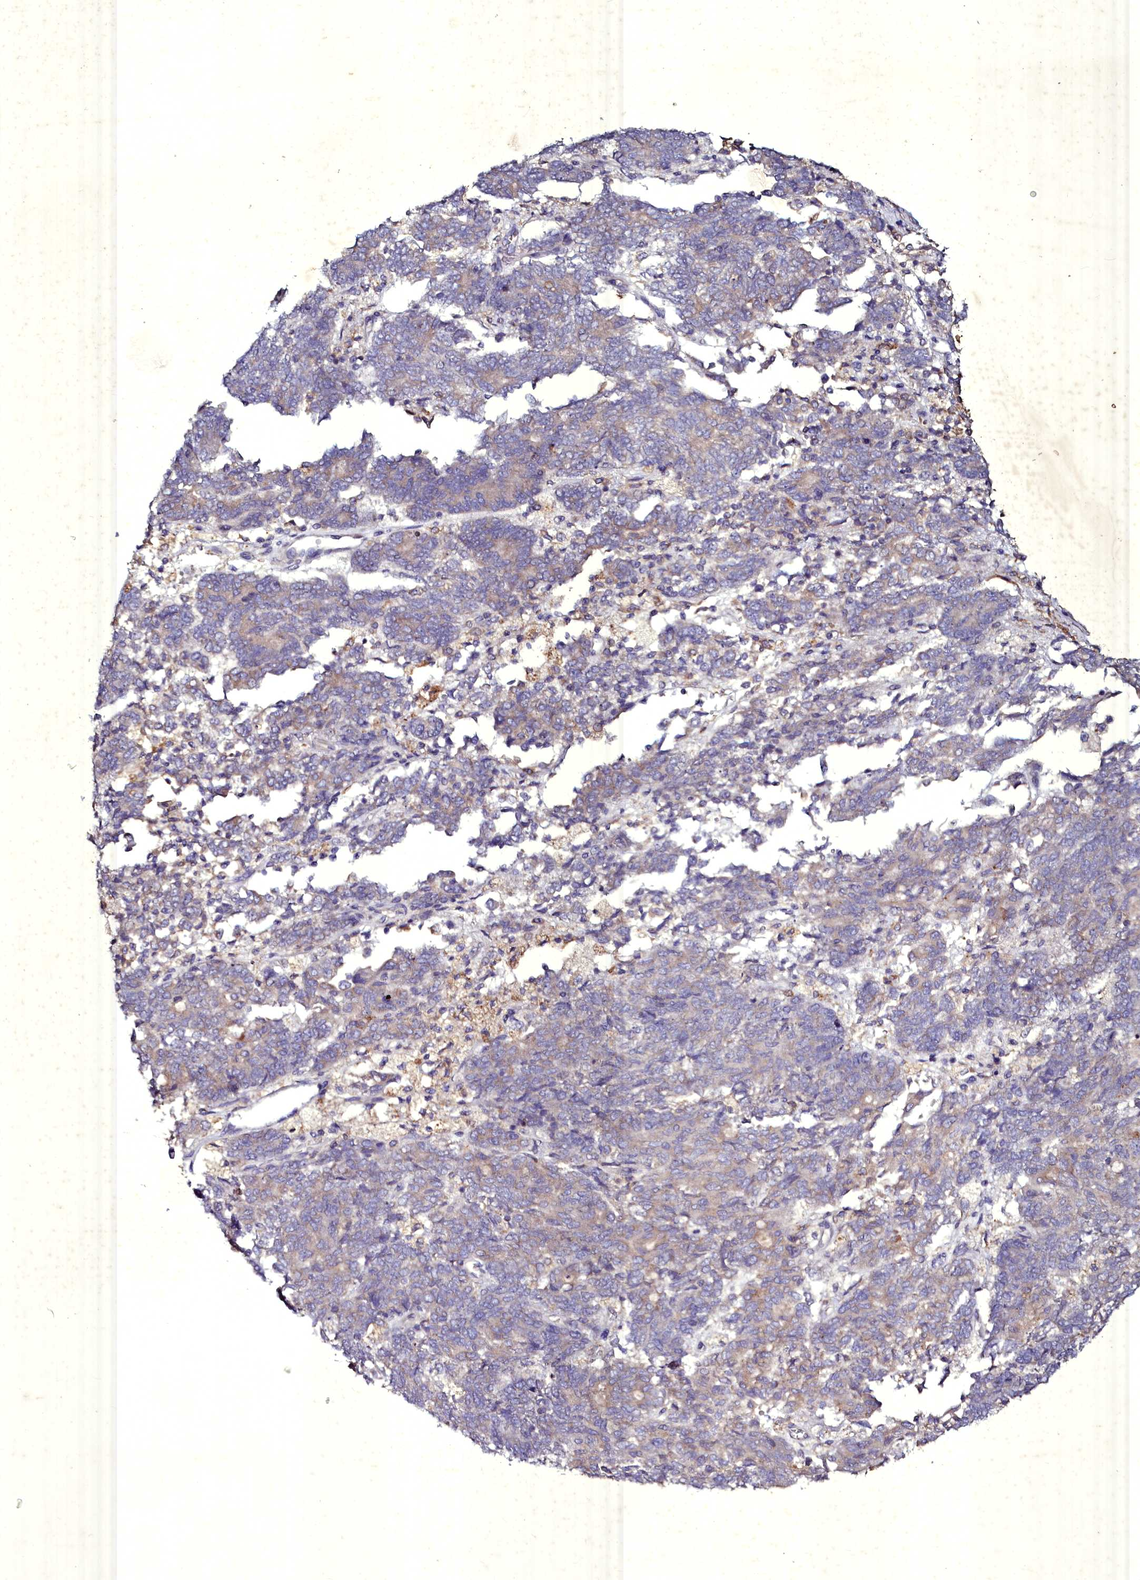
{"staining": {"intensity": "weak", "quantity": "<25%", "location": "cytoplasmic/membranous"}, "tissue": "endometrial cancer", "cell_type": "Tumor cells", "image_type": "cancer", "snomed": [{"axis": "morphology", "description": "Adenocarcinoma, NOS"}, {"axis": "topography", "description": "Endometrium"}], "caption": "Immunohistochemical staining of endometrial adenocarcinoma demonstrates no significant staining in tumor cells. Brightfield microscopy of immunohistochemistry (IHC) stained with DAB (brown) and hematoxylin (blue), captured at high magnification.", "gene": "SELENOT", "patient": {"sex": "female", "age": 80}}